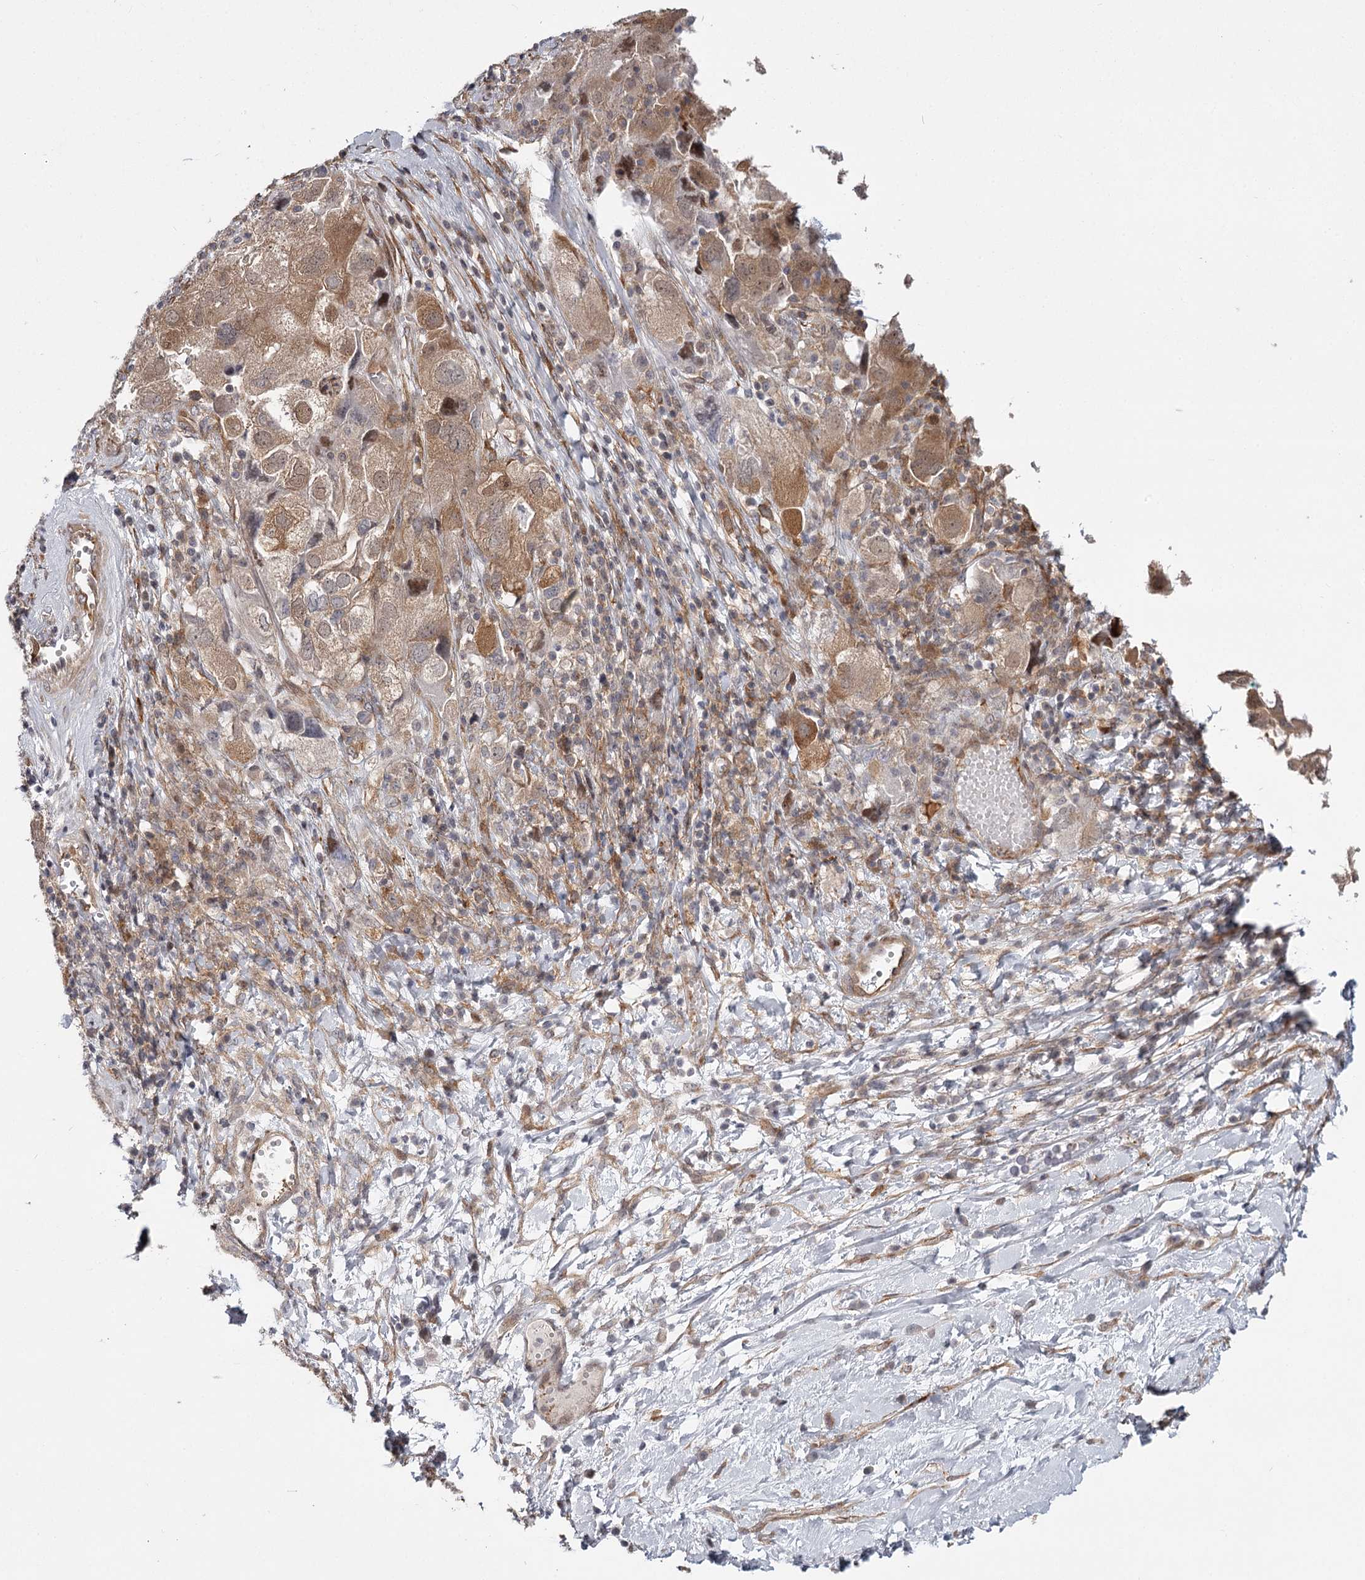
{"staining": {"intensity": "moderate", "quantity": "<25%", "location": "cytoplasmic/membranous"}, "tissue": "ovarian cancer", "cell_type": "Tumor cells", "image_type": "cancer", "snomed": [{"axis": "morphology", "description": "Carcinoma, NOS"}, {"axis": "morphology", "description": "Cystadenocarcinoma, serous, NOS"}, {"axis": "topography", "description": "Ovary"}], "caption": "Immunohistochemical staining of ovarian serous cystadenocarcinoma displays moderate cytoplasmic/membranous protein positivity in about <25% of tumor cells. The protein of interest is shown in brown color, while the nuclei are stained blue.", "gene": "CCNG2", "patient": {"sex": "female", "age": 69}}